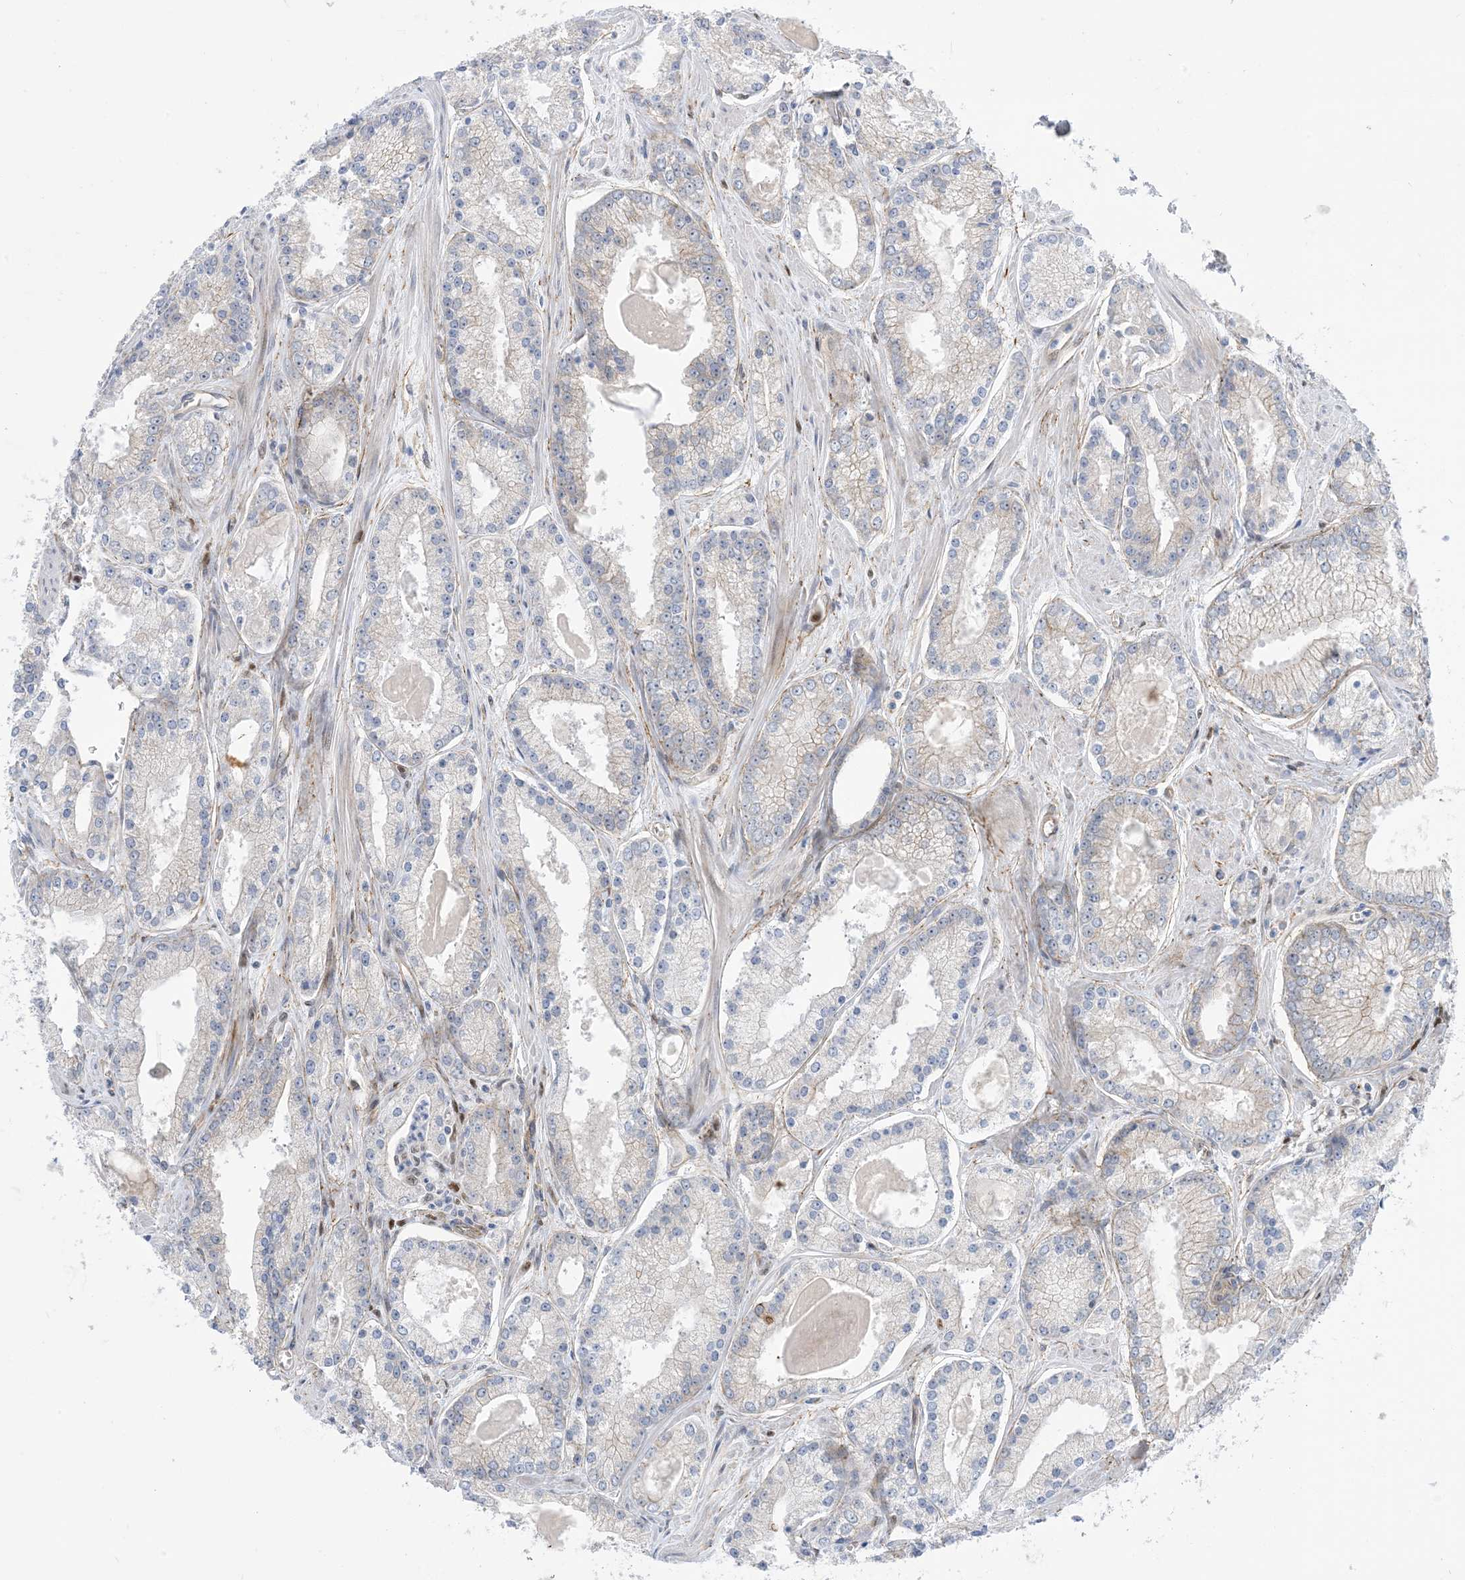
{"staining": {"intensity": "negative", "quantity": "none", "location": "none"}, "tissue": "prostate cancer", "cell_type": "Tumor cells", "image_type": "cancer", "snomed": [{"axis": "morphology", "description": "Adenocarcinoma, Low grade"}, {"axis": "topography", "description": "Prostate"}], "caption": "Immunohistochemical staining of human low-grade adenocarcinoma (prostate) demonstrates no significant positivity in tumor cells.", "gene": "MARS2", "patient": {"sex": "male", "age": 54}}